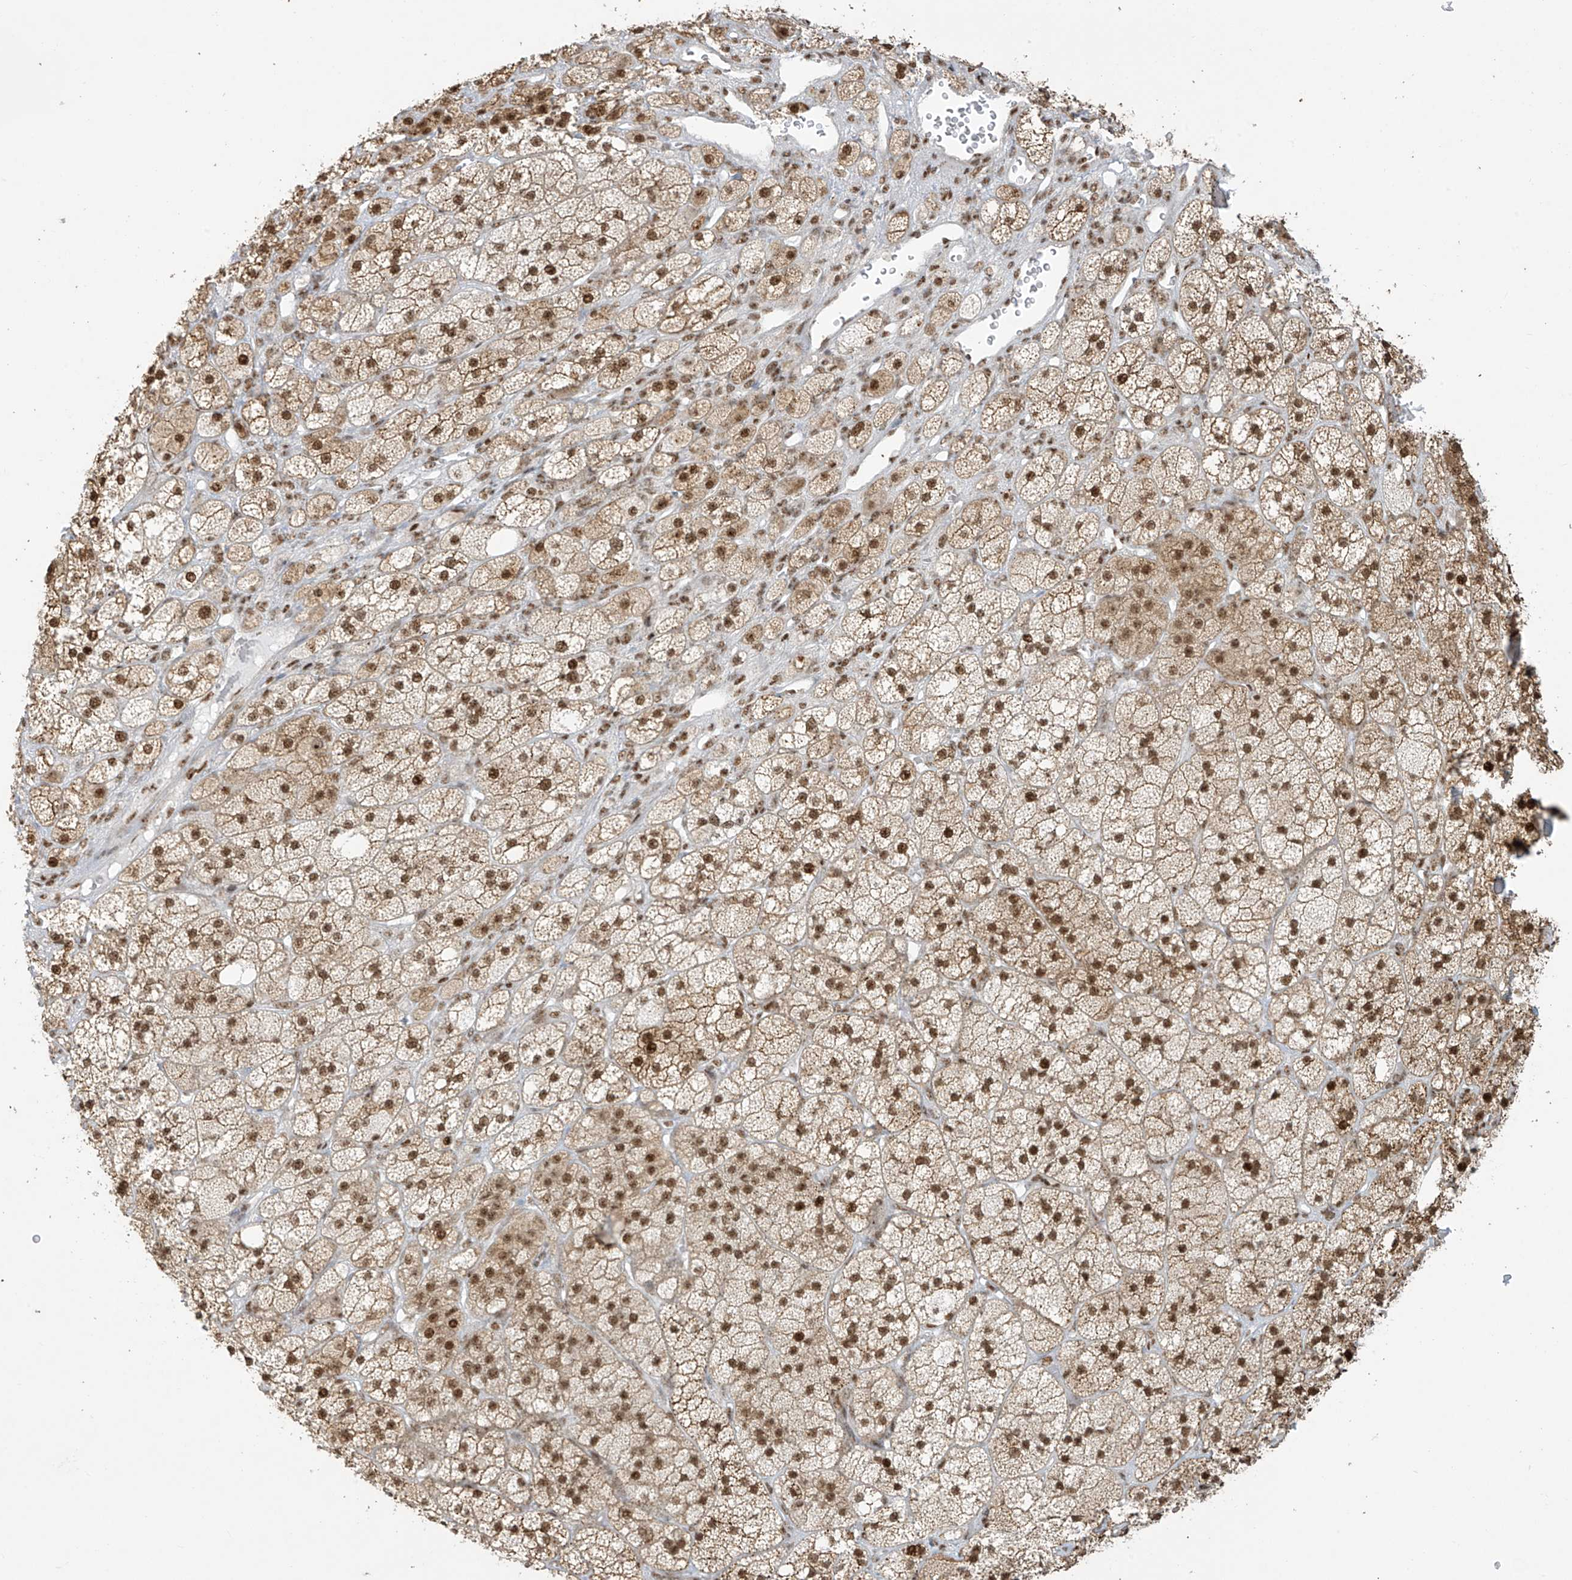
{"staining": {"intensity": "strong", "quantity": ">75%", "location": "cytoplasmic/membranous,nuclear"}, "tissue": "adrenal gland", "cell_type": "Glandular cells", "image_type": "normal", "snomed": [{"axis": "morphology", "description": "Normal tissue, NOS"}, {"axis": "topography", "description": "Adrenal gland"}], "caption": "Brown immunohistochemical staining in normal adrenal gland demonstrates strong cytoplasmic/membranous,nuclear staining in about >75% of glandular cells.", "gene": "MS4A6A", "patient": {"sex": "male", "age": 61}}